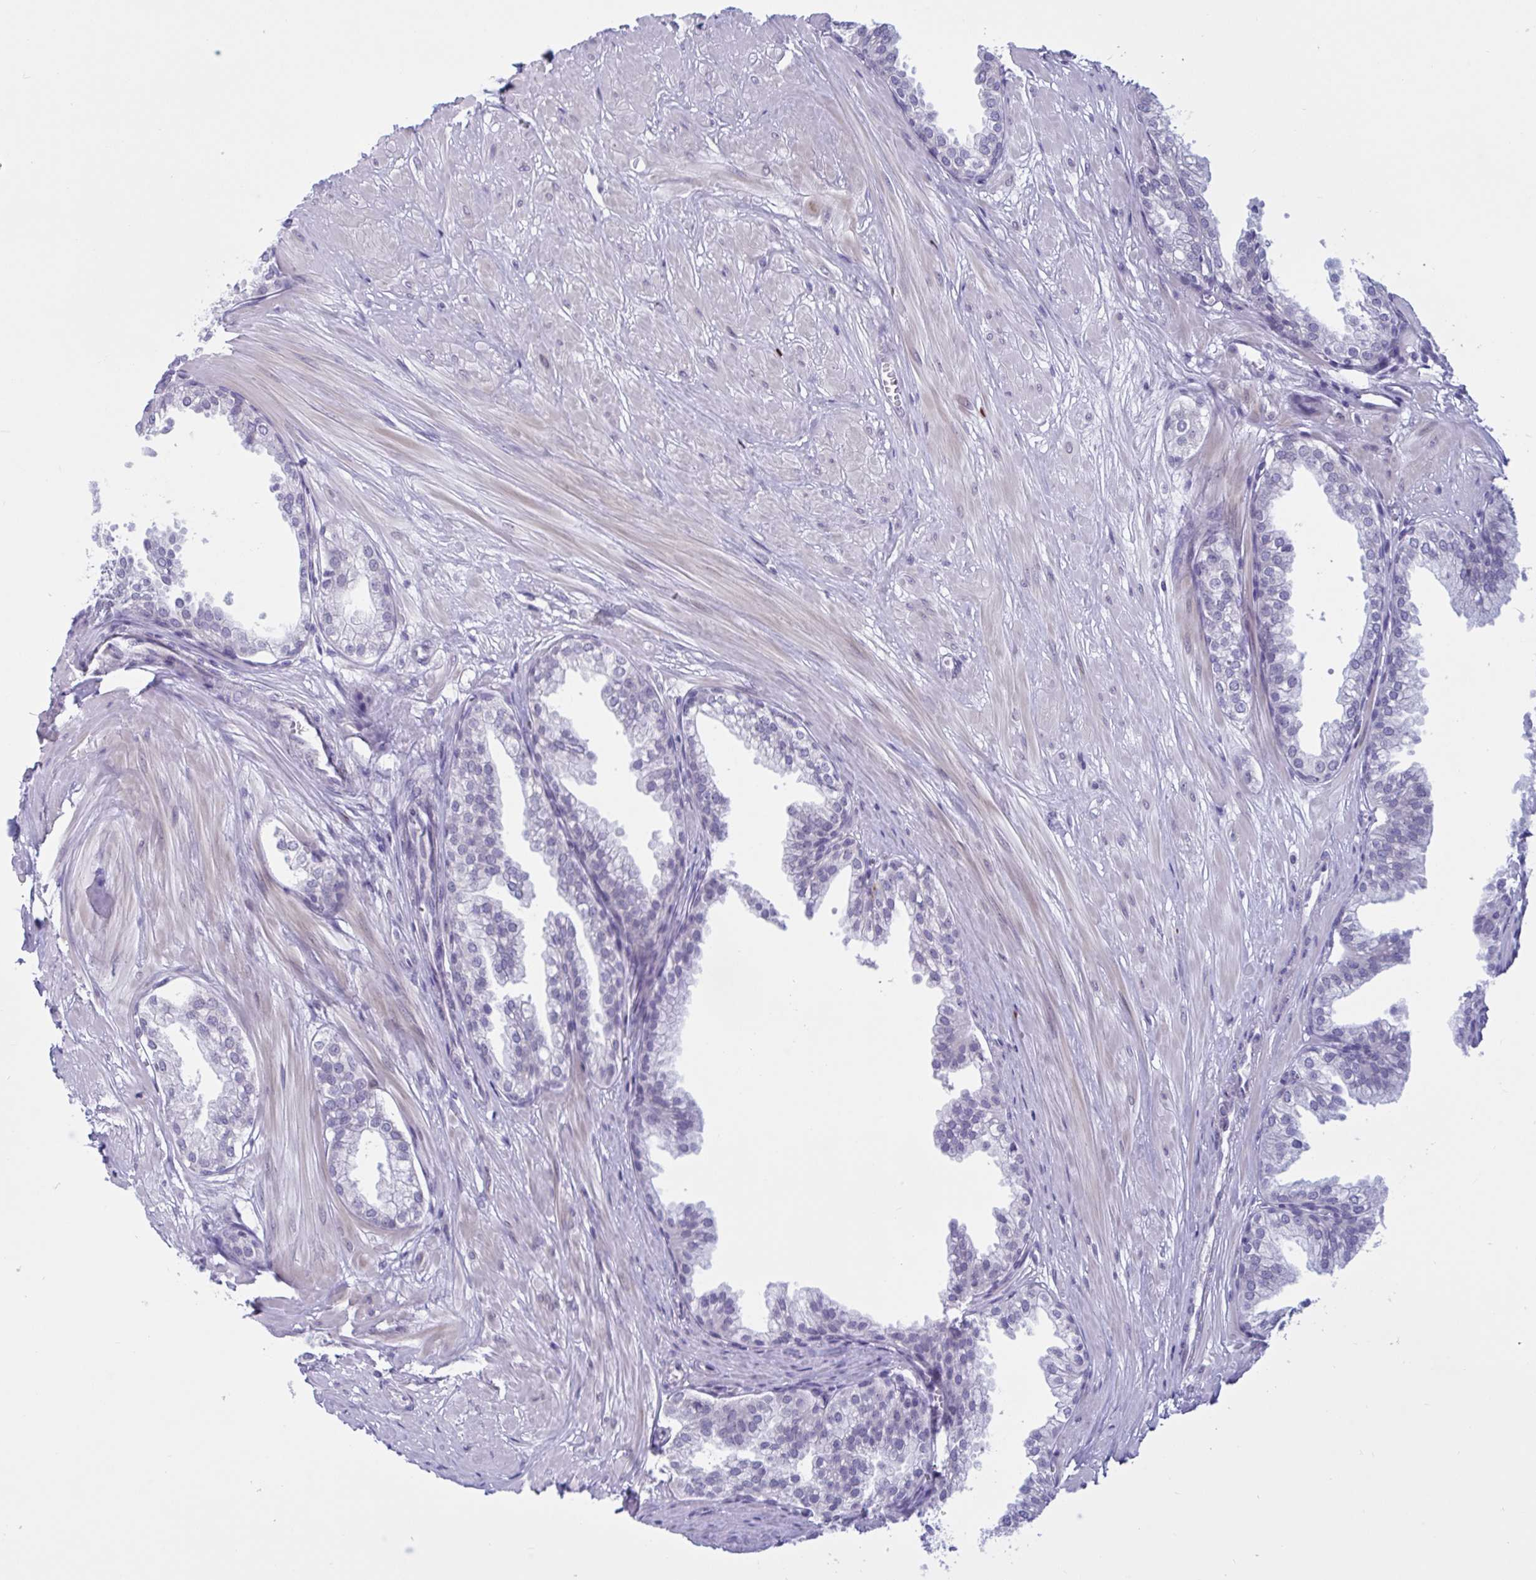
{"staining": {"intensity": "negative", "quantity": "none", "location": "none"}, "tissue": "prostate", "cell_type": "Glandular cells", "image_type": "normal", "snomed": [{"axis": "morphology", "description": "Normal tissue, NOS"}, {"axis": "topography", "description": "Prostate"}, {"axis": "topography", "description": "Peripheral nerve tissue"}], "caption": "DAB (3,3'-diaminobenzidine) immunohistochemical staining of unremarkable human prostate demonstrates no significant expression in glandular cells.", "gene": "DOCK11", "patient": {"sex": "male", "age": 55}}